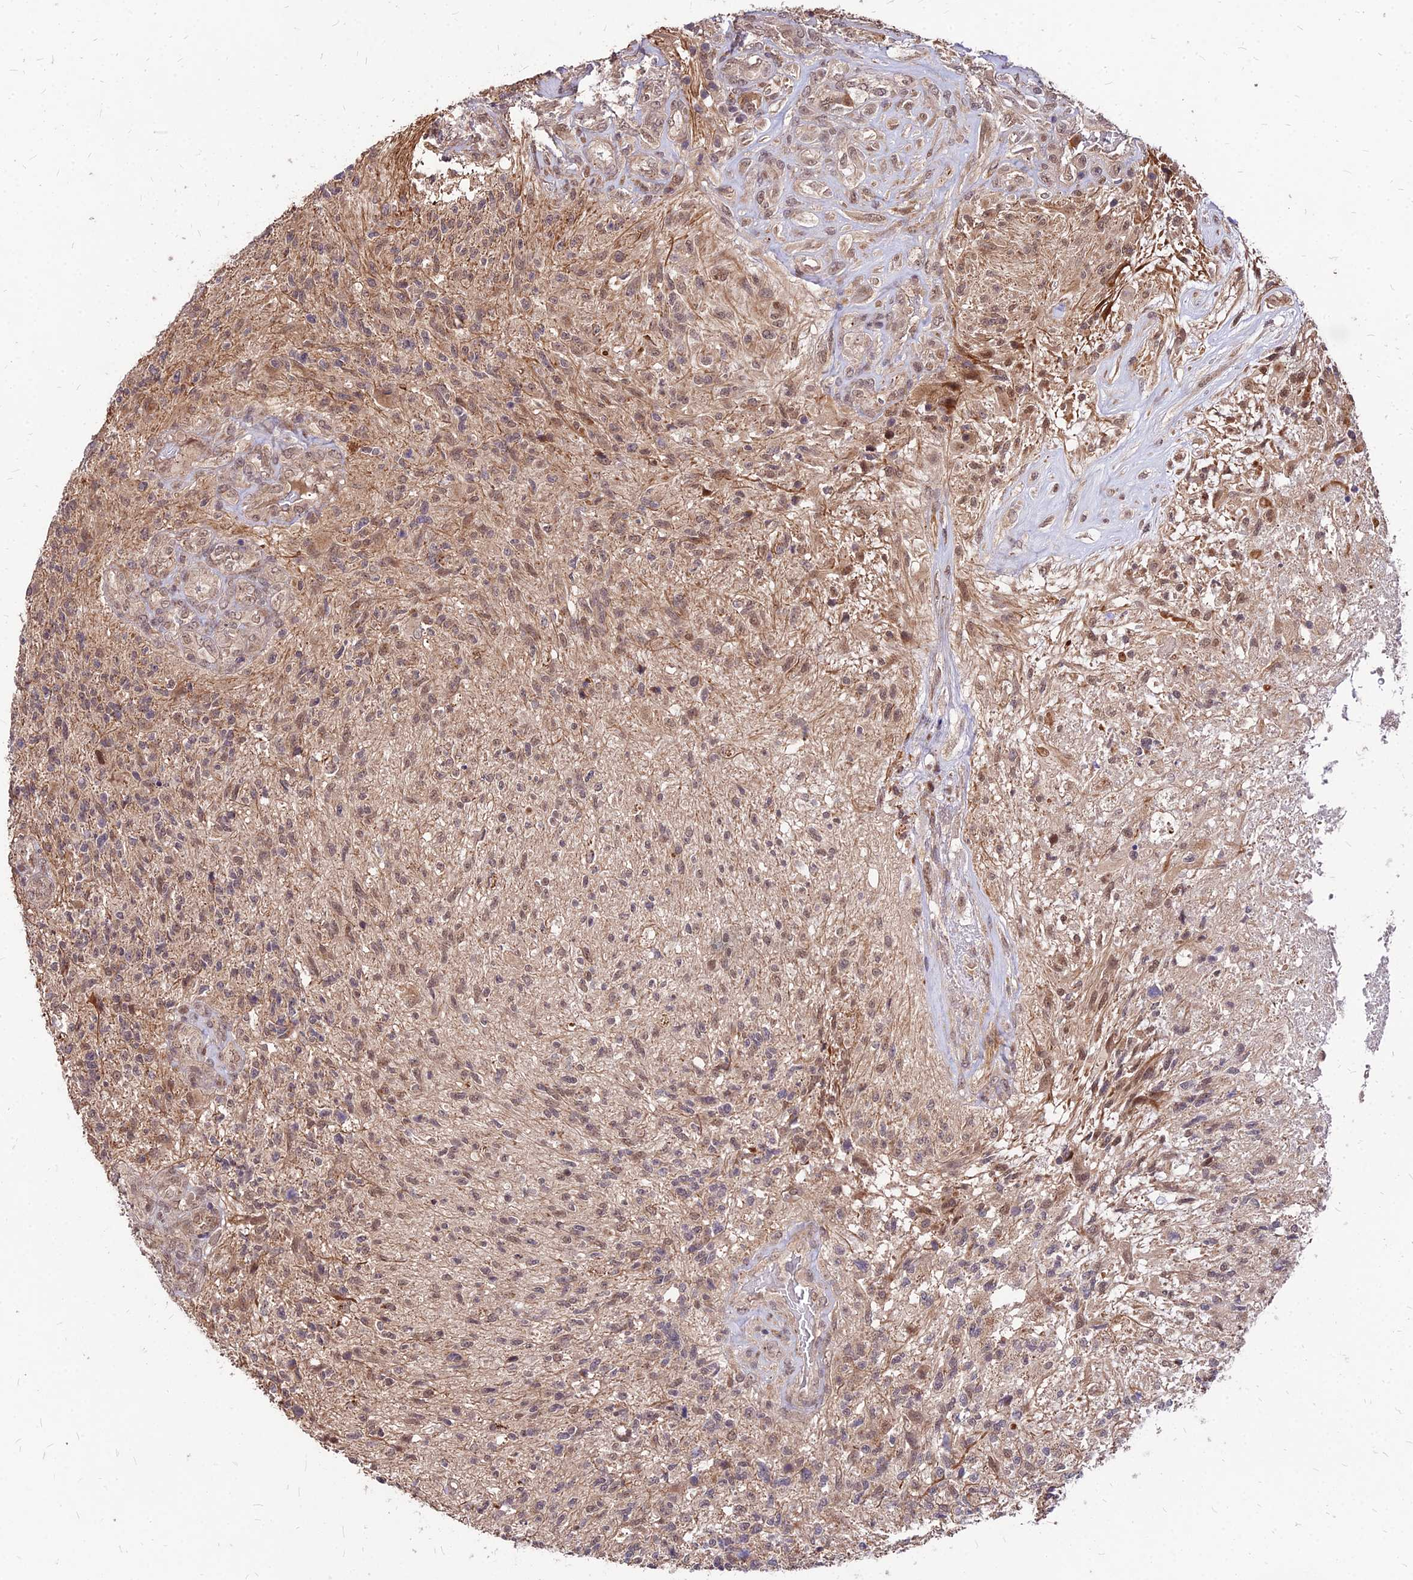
{"staining": {"intensity": "moderate", "quantity": "25%-75%", "location": "cytoplasmic/membranous,nuclear"}, "tissue": "glioma", "cell_type": "Tumor cells", "image_type": "cancer", "snomed": [{"axis": "morphology", "description": "Glioma, malignant, High grade"}, {"axis": "topography", "description": "Brain"}], "caption": "This photomicrograph shows glioma stained with immunohistochemistry to label a protein in brown. The cytoplasmic/membranous and nuclear of tumor cells show moderate positivity for the protein. Nuclei are counter-stained blue.", "gene": "APBA3", "patient": {"sex": "male", "age": 56}}